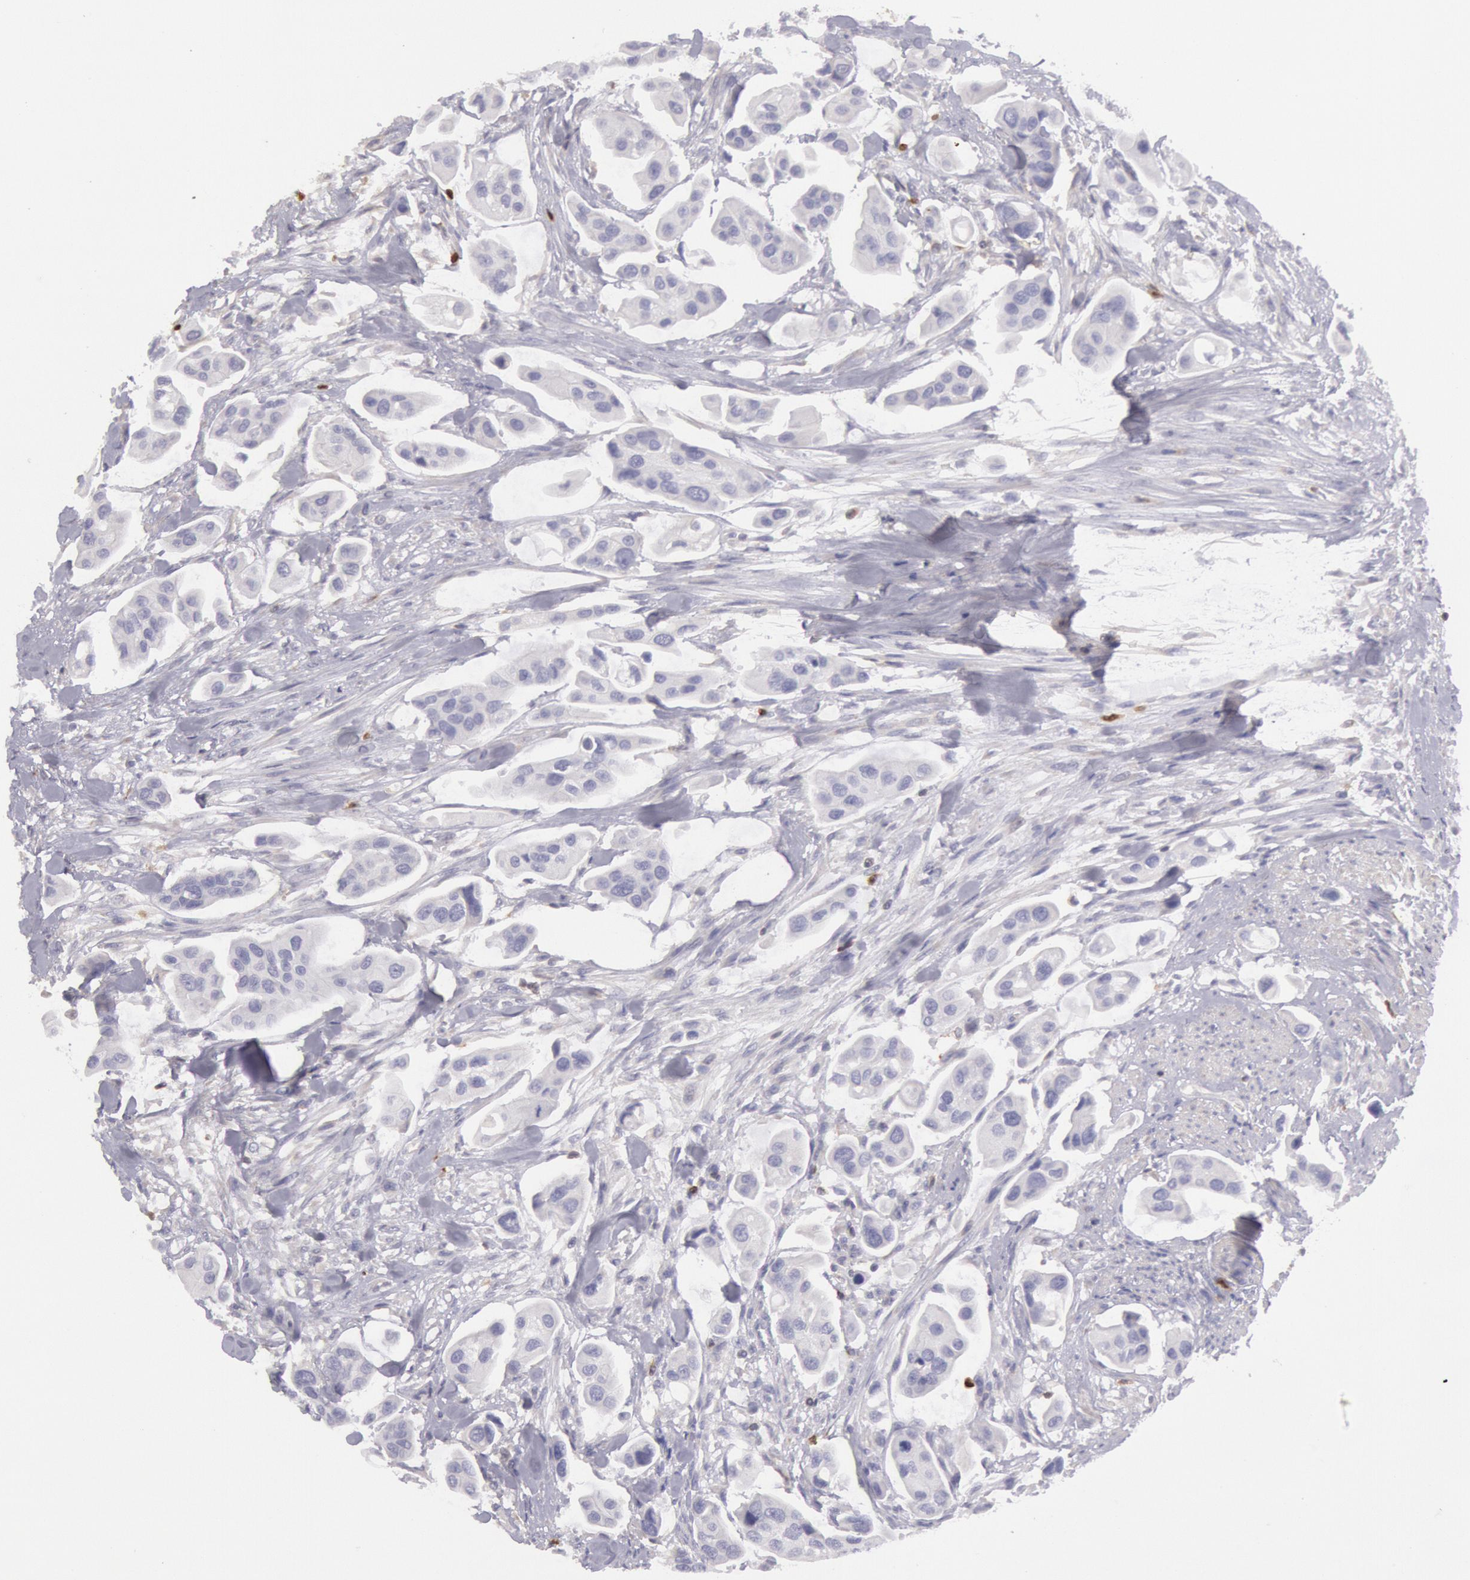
{"staining": {"intensity": "negative", "quantity": "none", "location": "none"}, "tissue": "urothelial cancer", "cell_type": "Tumor cells", "image_type": "cancer", "snomed": [{"axis": "morphology", "description": "Adenocarcinoma, NOS"}, {"axis": "topography", "description": "Urinary bladder"}], "caption": "This is an immunohistochemistry (IHC) micrograph of urothelial cancer. There is no staining in tumor cells.", "gene": "RAB27A", "patient": {"sex": "male", "age": 61}}